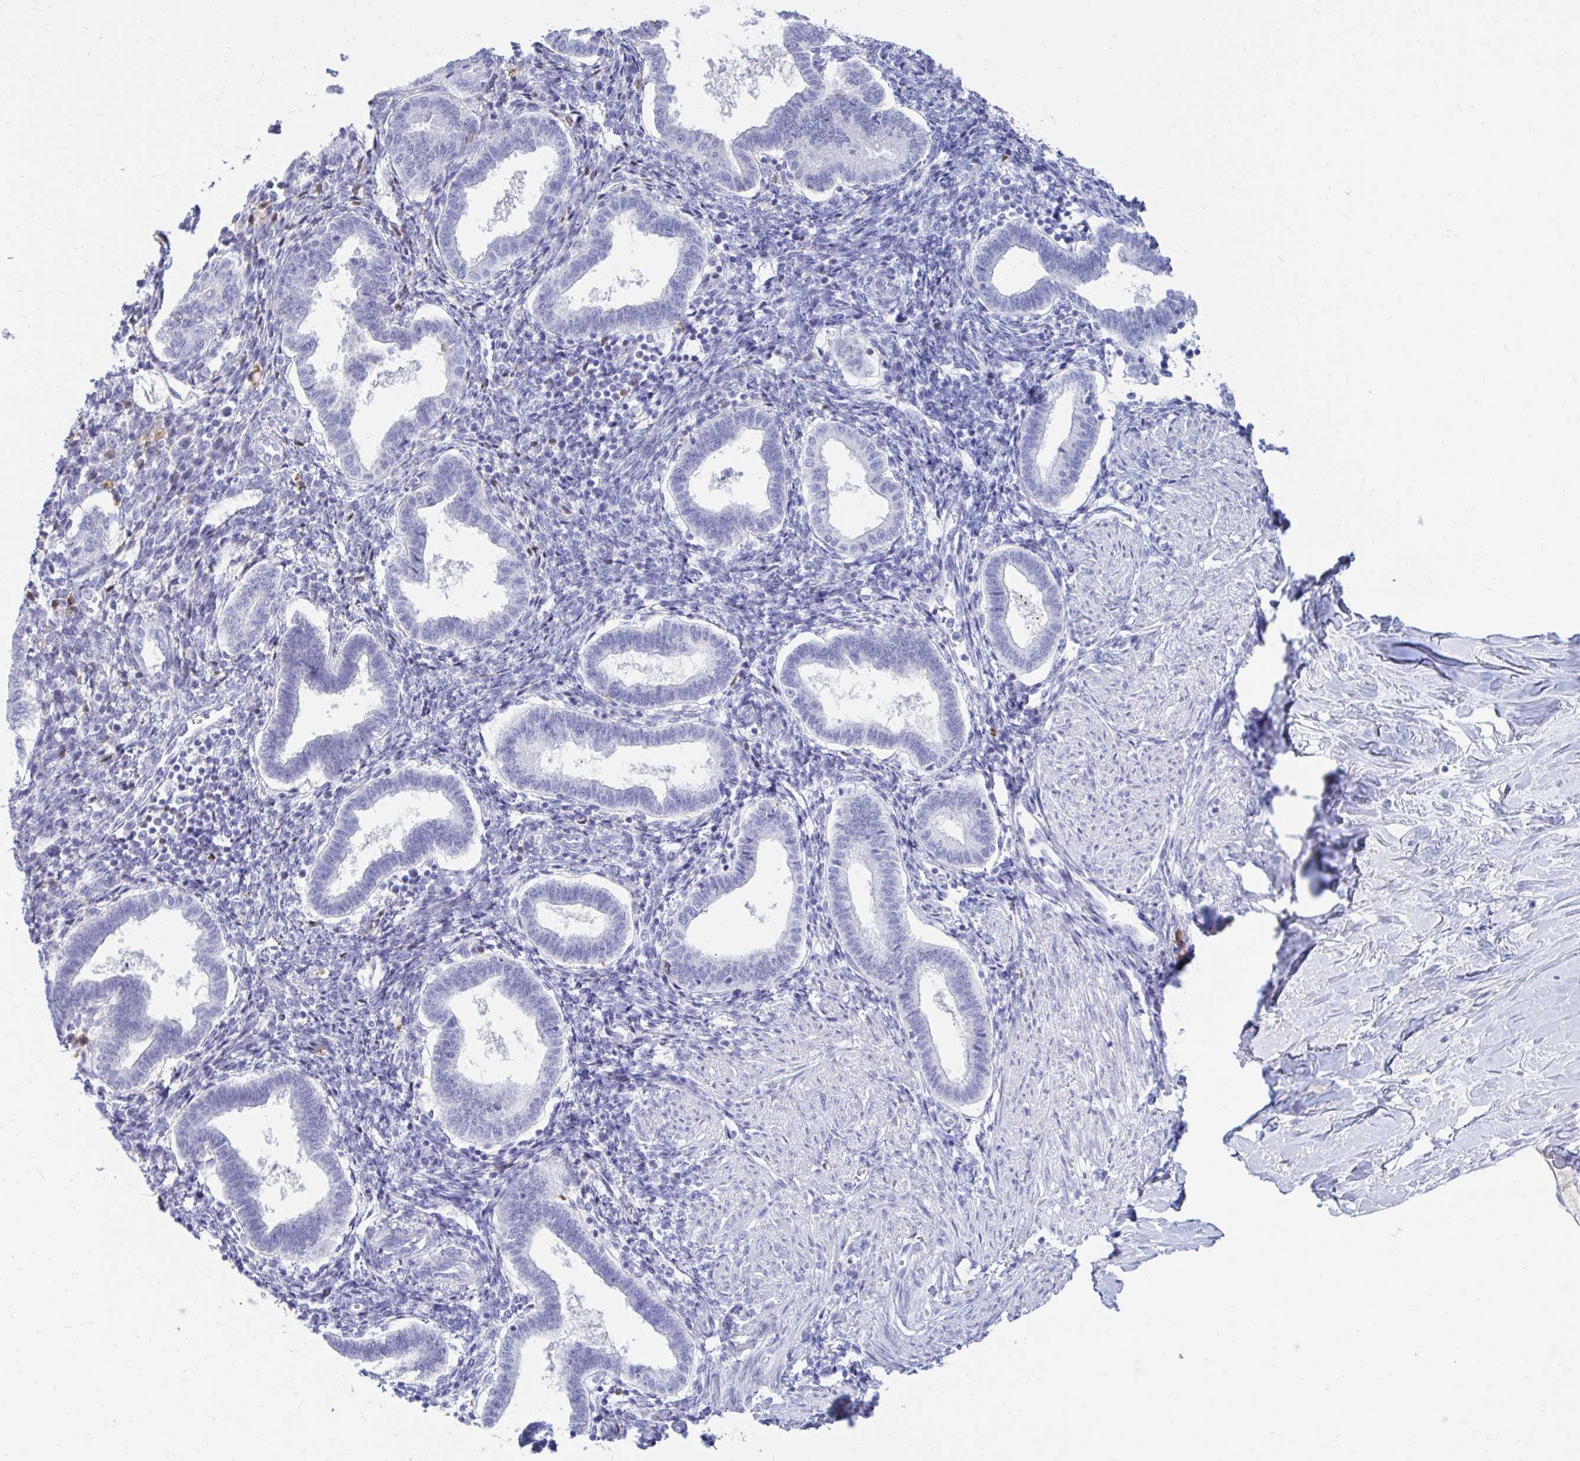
{"staining": {"intensity": "negative", "quantity": "none", "location": "none"}, "tissue": "endometrium", "cell_type": "Cells in endometrial stroma", "image_type": "normal", "snomed": [{"axis": "morphology", "description": "Normal tissue, NOS"}, {"axis": "topography", "description": "Endometrium"}], "caption": "Photomicrograph shows no protein positivity in cells in endometrial stroma of normal endometrium. (DAB immunohistochemistry, high magnification).", "gene": "IGSF5", "patient": {"sex": "female", "age": 24}}